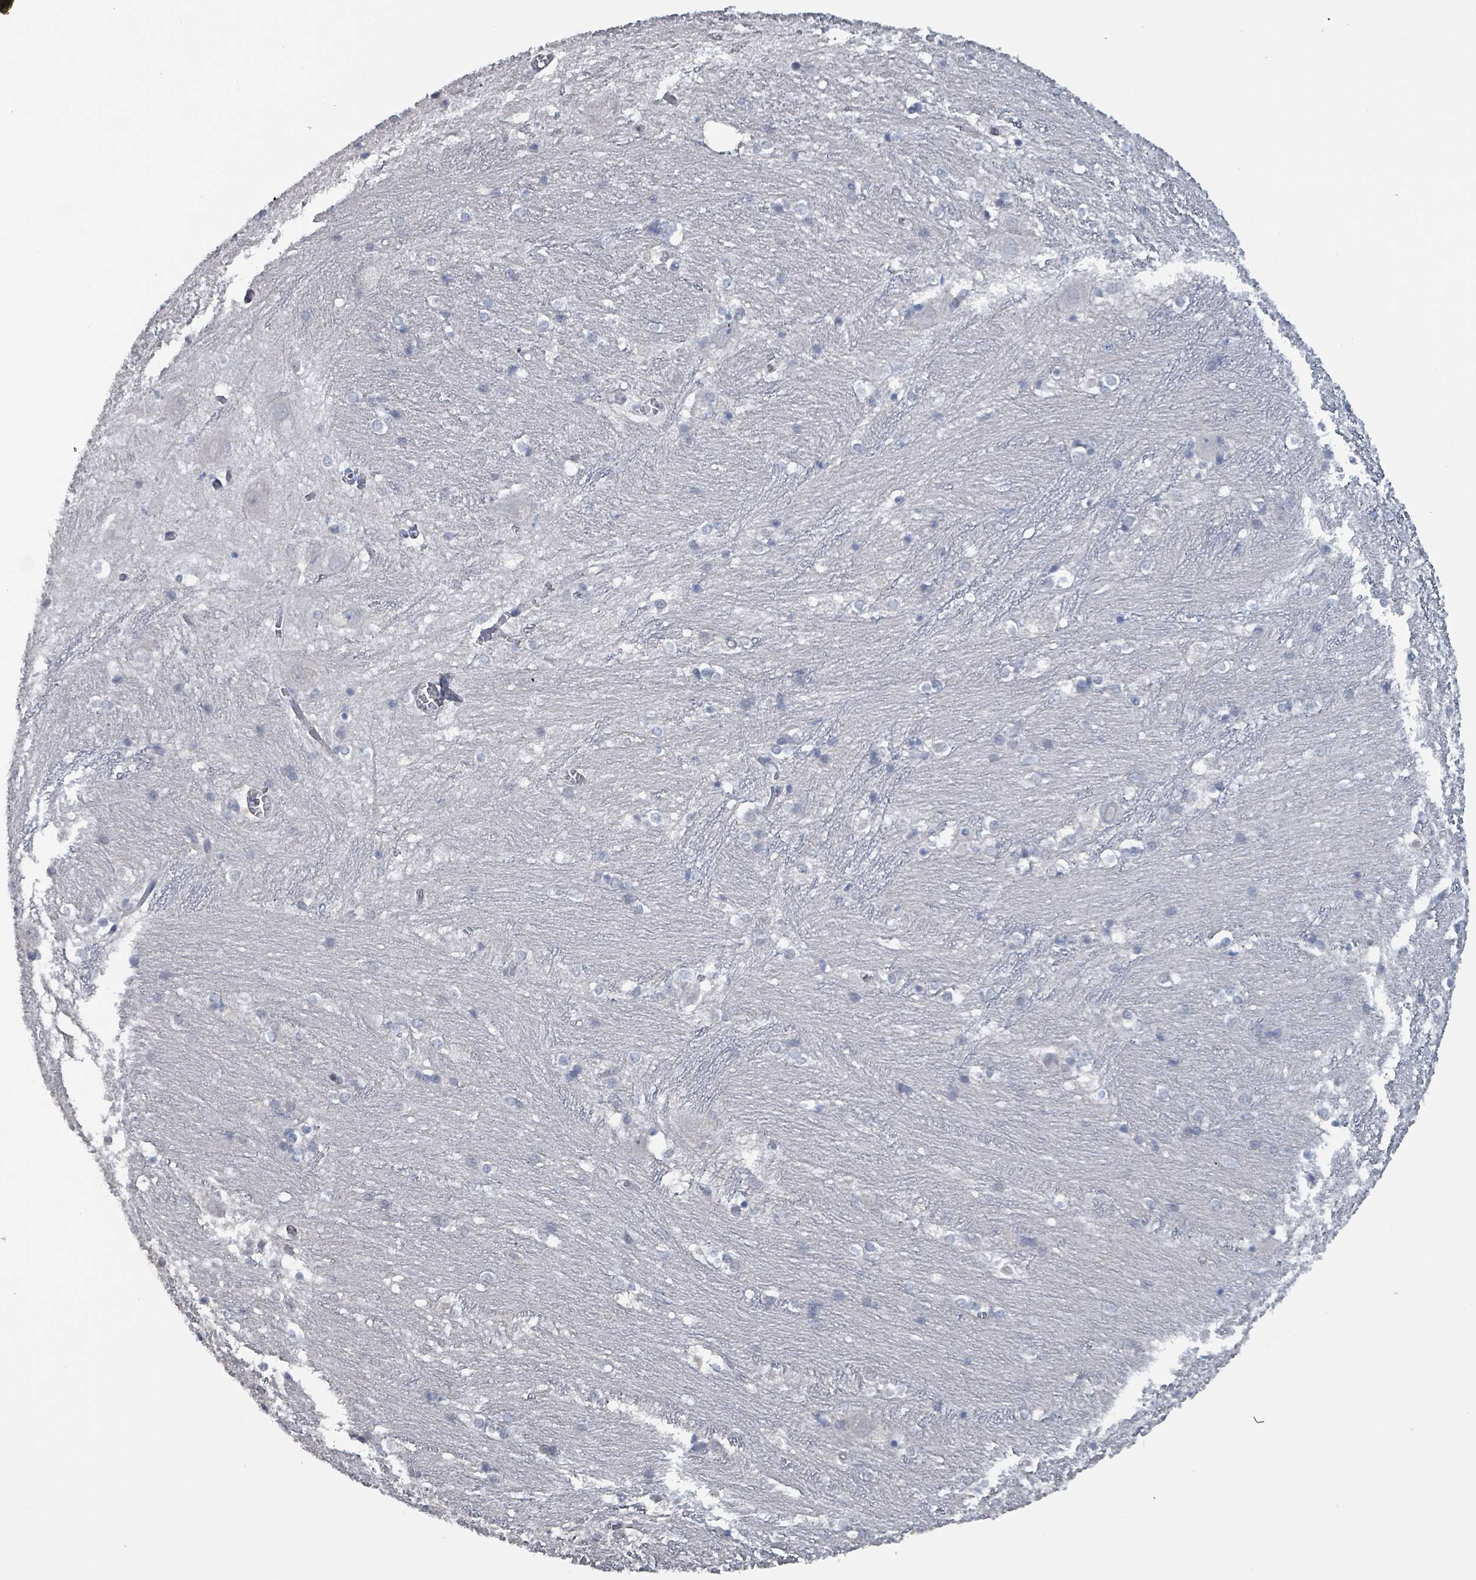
{"staining": {"intensity": "negative", "quantity": "none", "location": "none"}, "tissue": "caudate", "cell_type": "Glial cells", "image_type": "normal", "snomed": [{"axis": "morphology", "description": "Normal tissue, NOS"}, {"axis": "topography", "description": "Lateral ventricle wall"}], "caption": "The IHC image has no significant positivity in glial cells of caudate. (Immunohistochemistry, brightfield microscopy, high magnification).", "gene": "BIVM", "patient": {"sex": "male", "age": 37}}